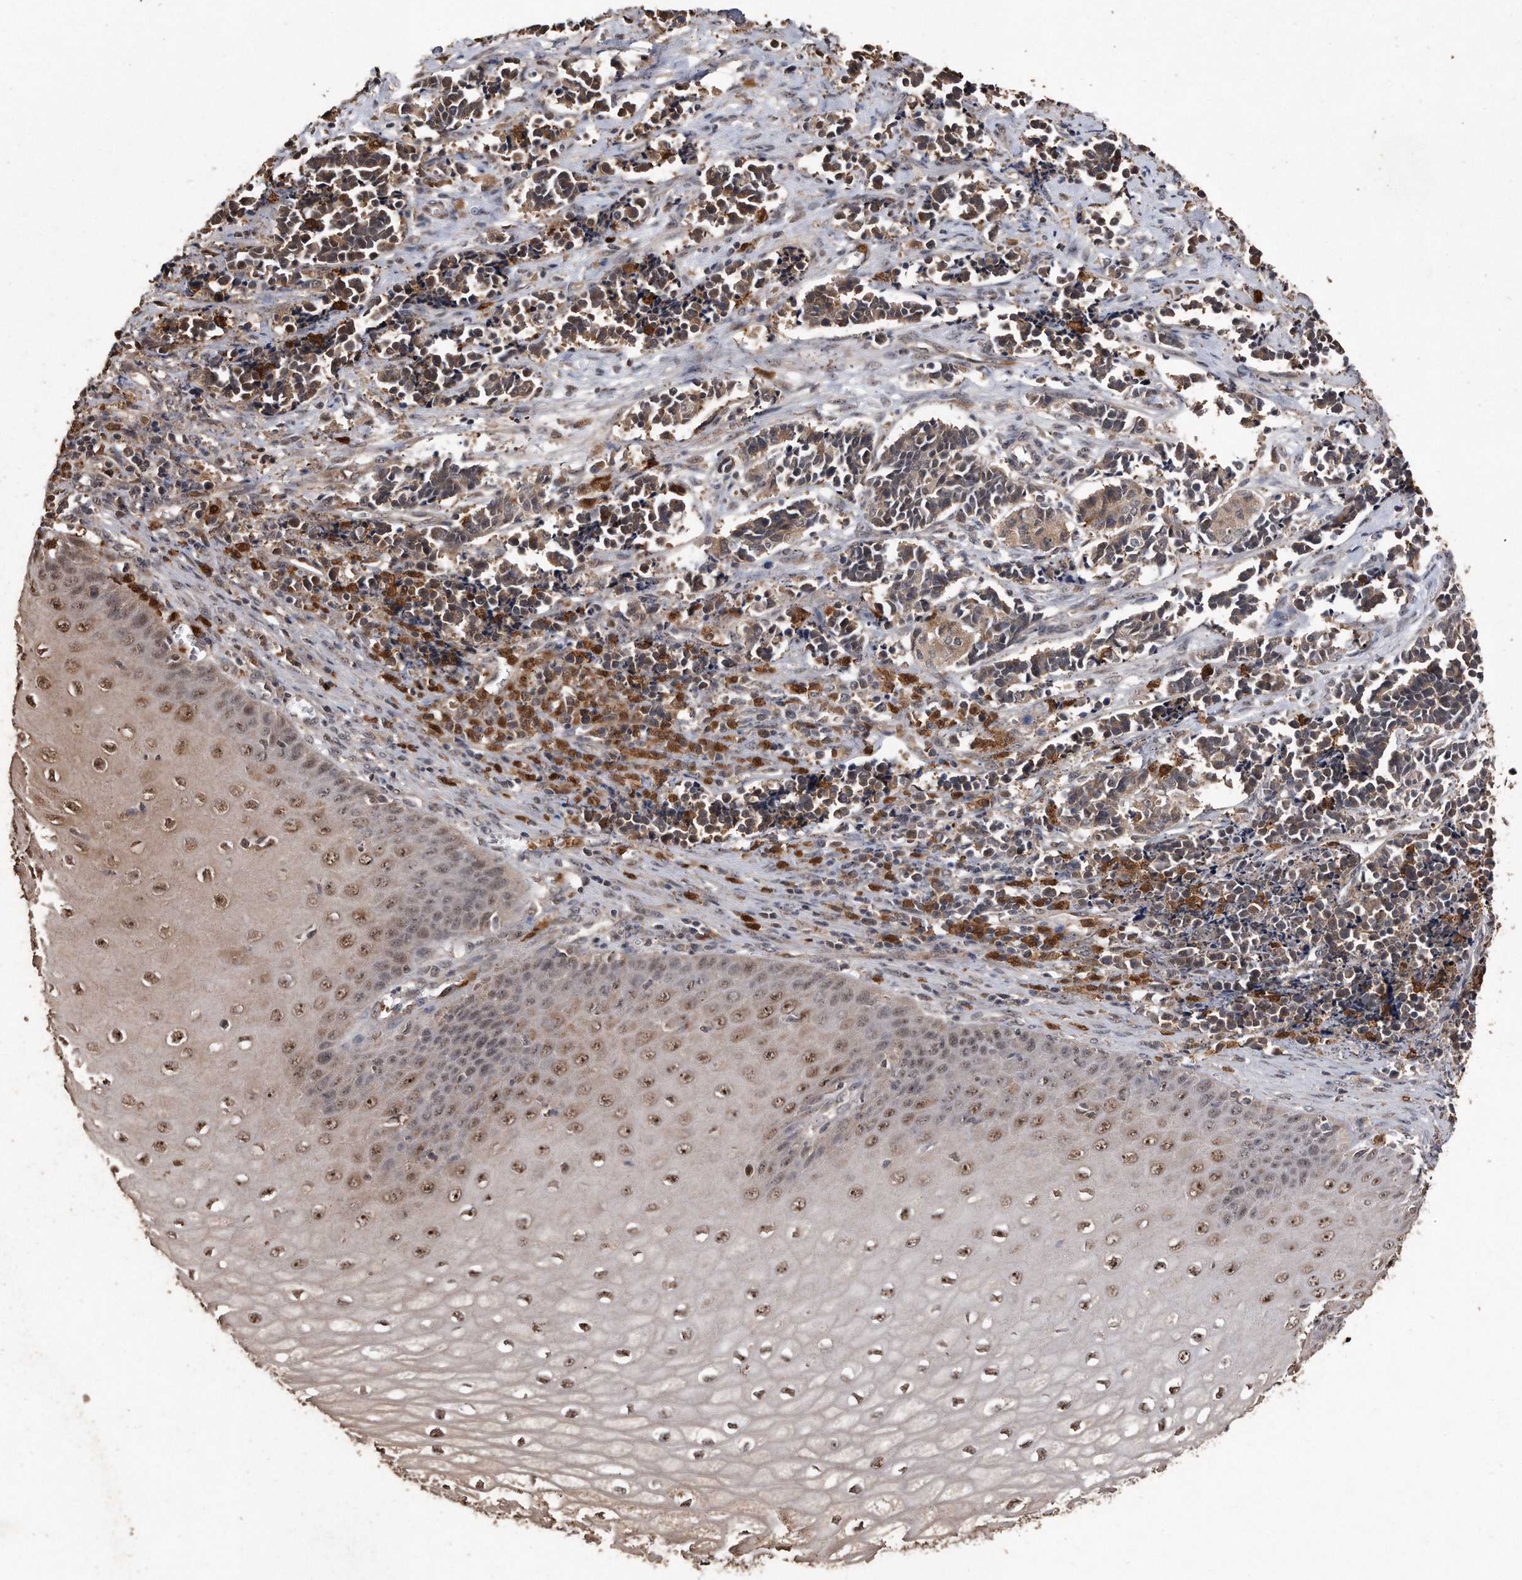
{"staining": {"intensity": "weak", "quantity": ">75%", "location": "cytoplasmic/membranous"}, "tissue": "cervical cancer", "cell_type": "Tumor cells", "image_type": "cancer", "snomed": [{"axis": "morphology", "description": "Normal tissue, NOS"}, {"axis": "morphology", "description": "Squamous cell carcinoma, NOS"}, {"axis": "topography", "description": "Cervix"}], "caption": "A micrograph showing weak cytoplasmic/membranous staining in approximately >75% of tumor cells in cervical squamous cell carcinoma, as visualized by brown immunohistochemical staining.", "gene": "PELO", "patient": {"sex": "female", "age": 35}}